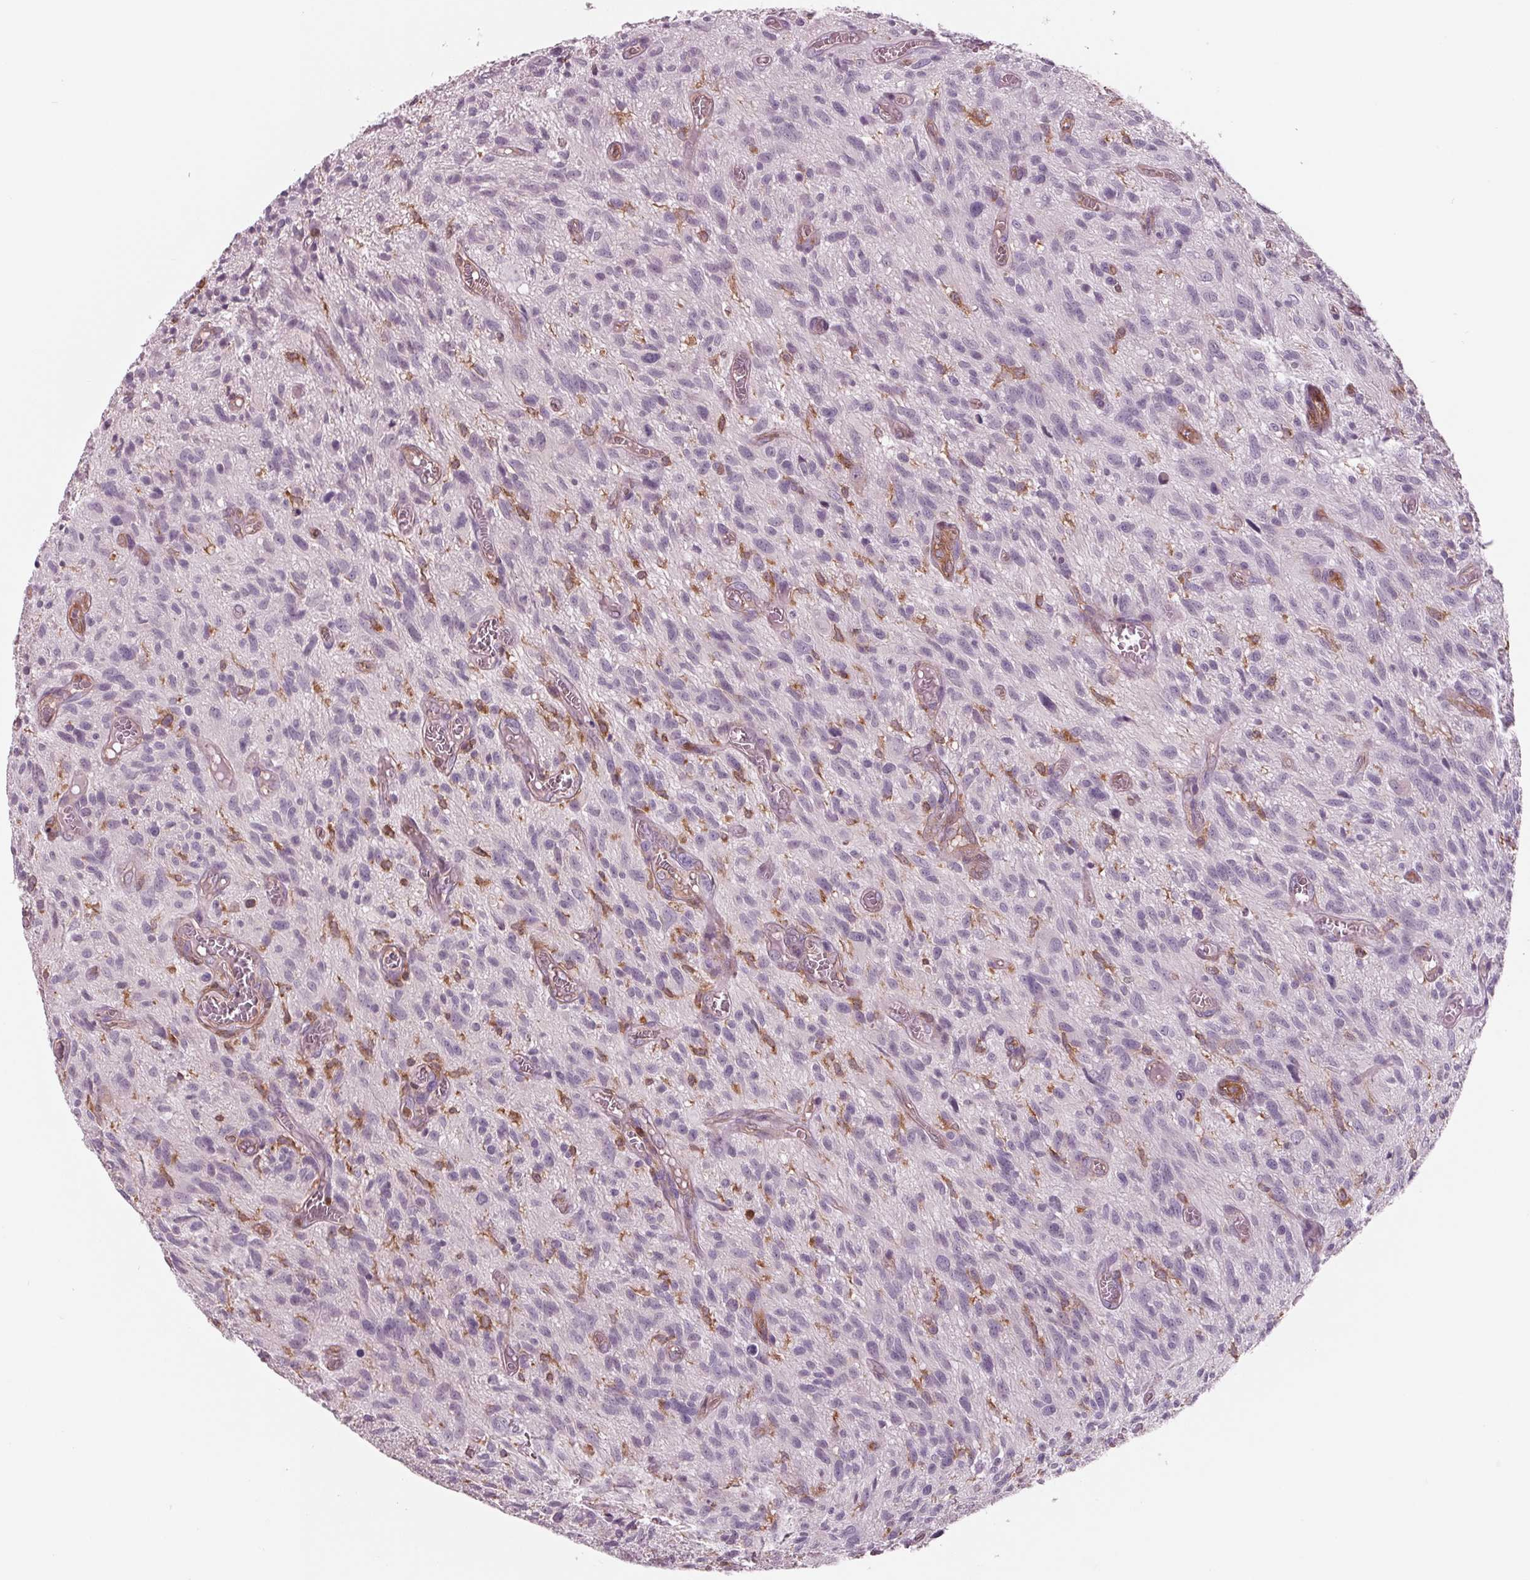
{"staining": {"intensity": "negative", "quantity": "none", "location": "none"}, "tissue": "glioma", "cell_type": "Tumor cells", "image_type": "cancer", "snomed": [{"axis": "morphology", "description": "Glioma, malignant, High grade"}, {"axis": "topography", "description": "Brain"}], "caption": "Malignant glioma (high-grade) was stained to show a protein in brown. There is no significant positivity in tumor cells. (DAB (3,3'-diaminobenzidine) immunohistochemistry (IHC), high magnification).", "gene": "ARHGAP25", "patient": {"sex": "male", "age": 75}}